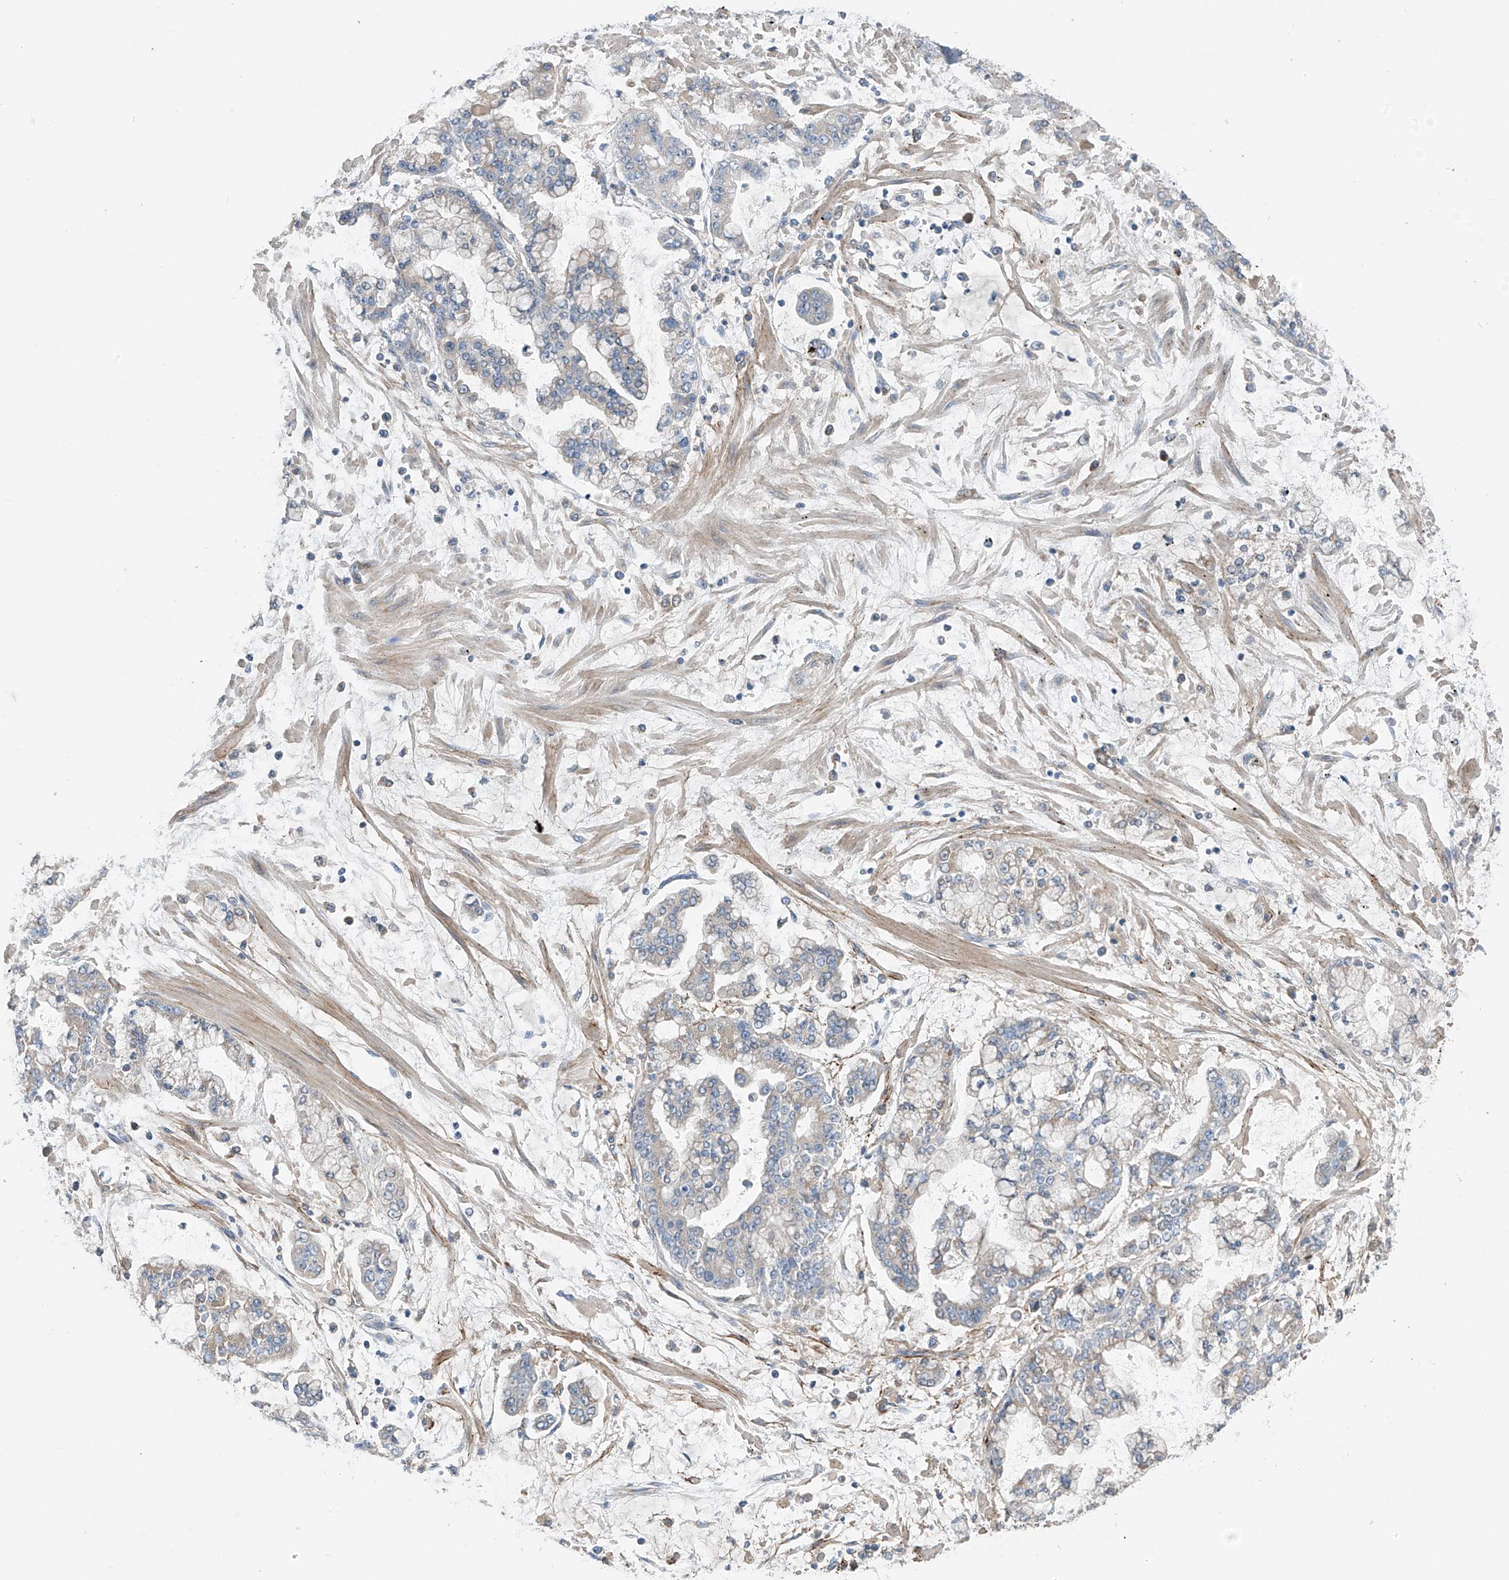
{"staining": {"intensity": "weak", "quantity": "<25%", "location": "cytoplasmic/membranous"}, "tissue": "stomach cancer", "cell_type": "Tumor cells", "image_type": "cancer", "snomed": [{"axis": "morphology", "description": "Normal tissue, NOS"}, {"axis": "morphology", "description": "Adenocarcinoma, NOS"}, {"axis": "topography", "description": "Stomach, upper"}, {"axis": "topography", "description": "Stomach"}], "caption": "Immunohistochemistry (IHC) image of neoplastic tissue: stomach adenocarcinoma stained with DAB (3,3'-diaminobenzidine) demonstrates no significant protein expression in tumor cells.", "gene": "GALNTL6", "patient": {"sex": "male", "age": 76}}